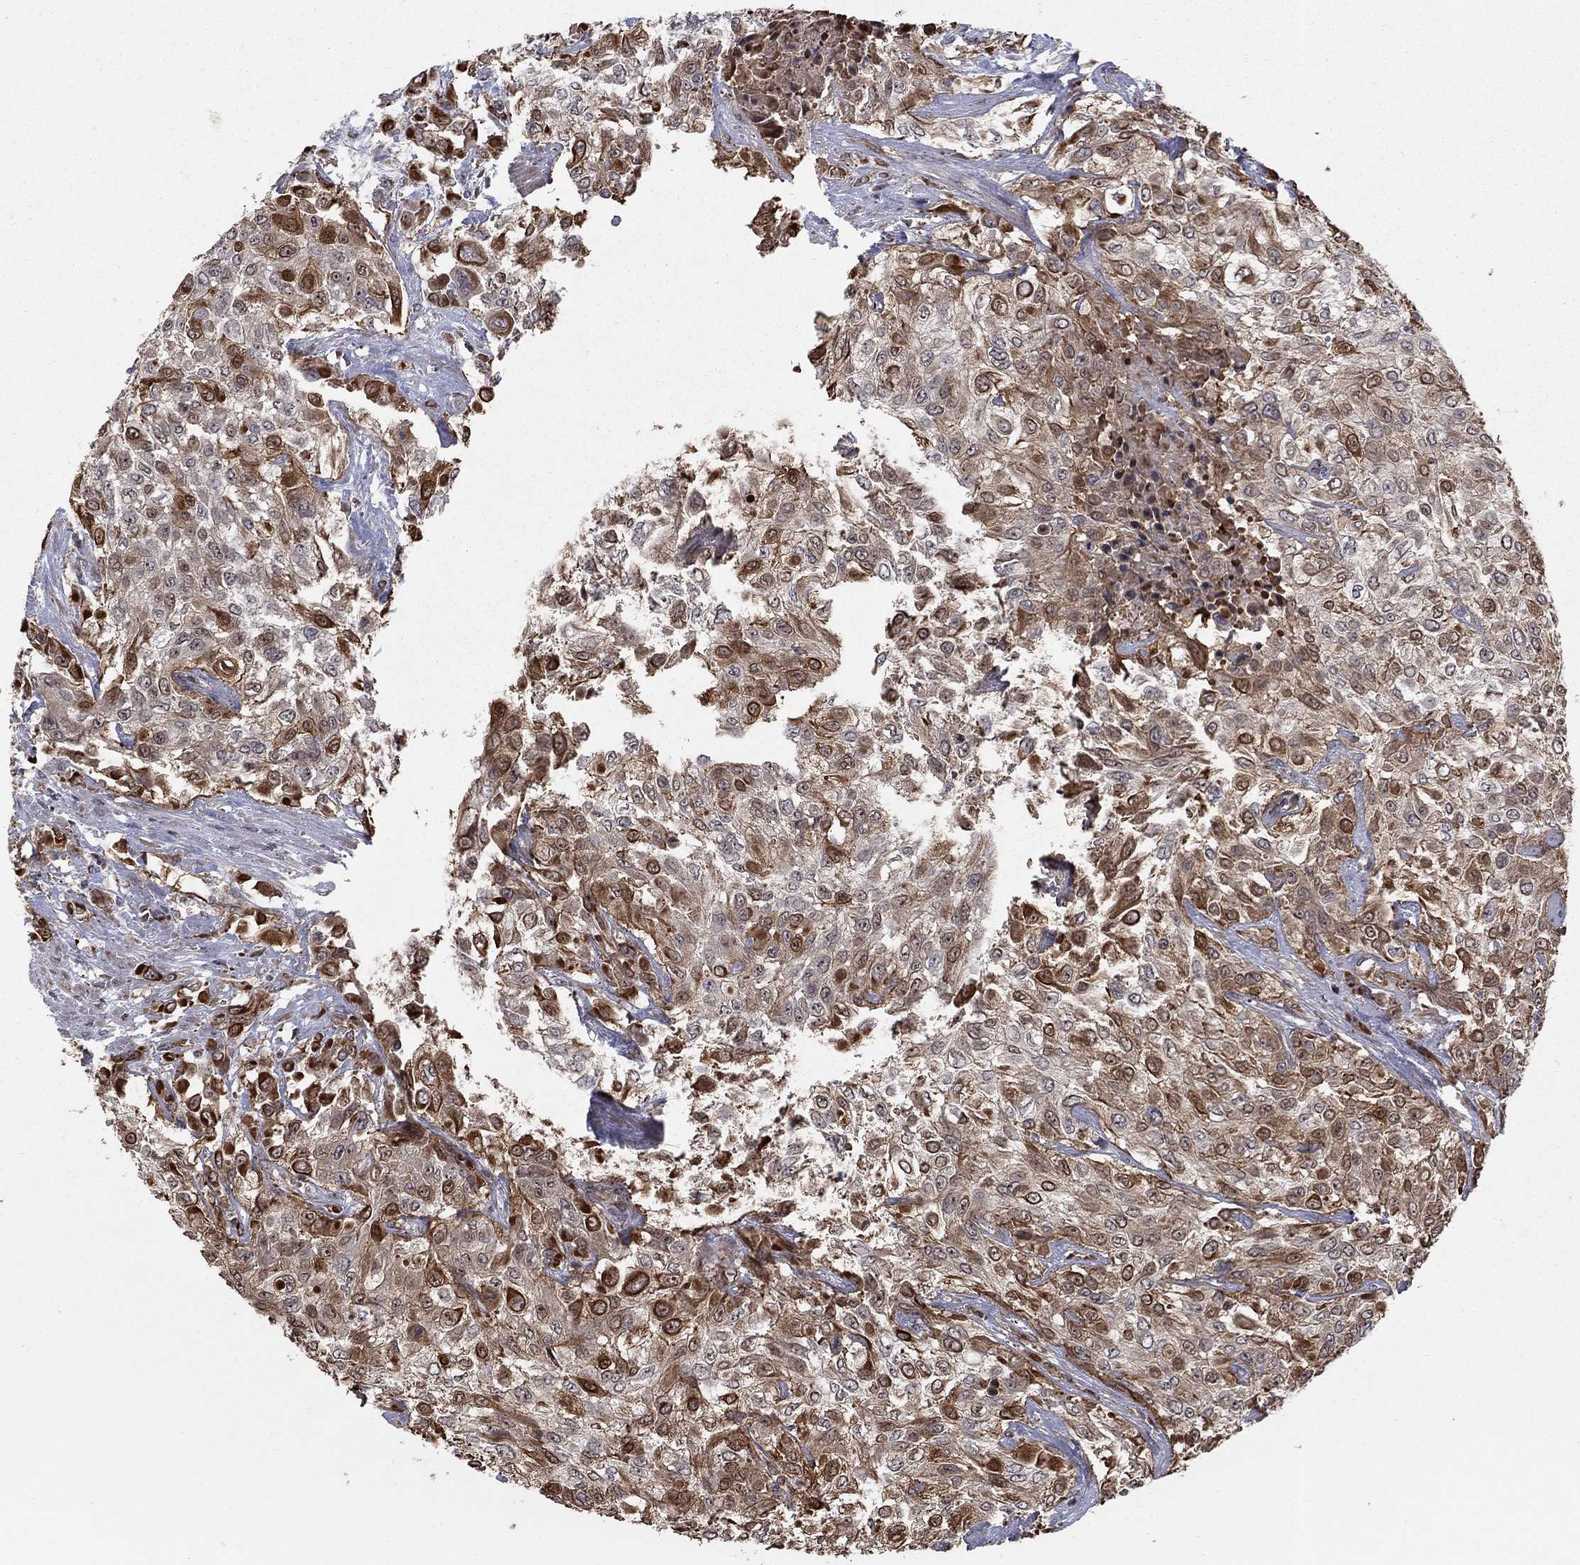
{"staining": {"intensity": "strong", "quantity": "25%-75%", "location": "cytoplasmic/membranous,nuclear"}, "tissue": "urothelial cancer", "cell_type": "Tumor cells", "image_type": "cancer", "snomed": [{"axis": "morphology", "description": "Urothelial carcinoma, High grade"}, {"axis": "topography", "description": "Urinary bladder"}], "caption": "Human urothelial carcinoma (high-grade) stained with a brown dye demonstrates strong cytoplasmic/membranous and nuclear positive positivity in about 25%-75% of tumor cells.", "gene": "MSRA", "patient": {"sex": "male", "age": 57}}